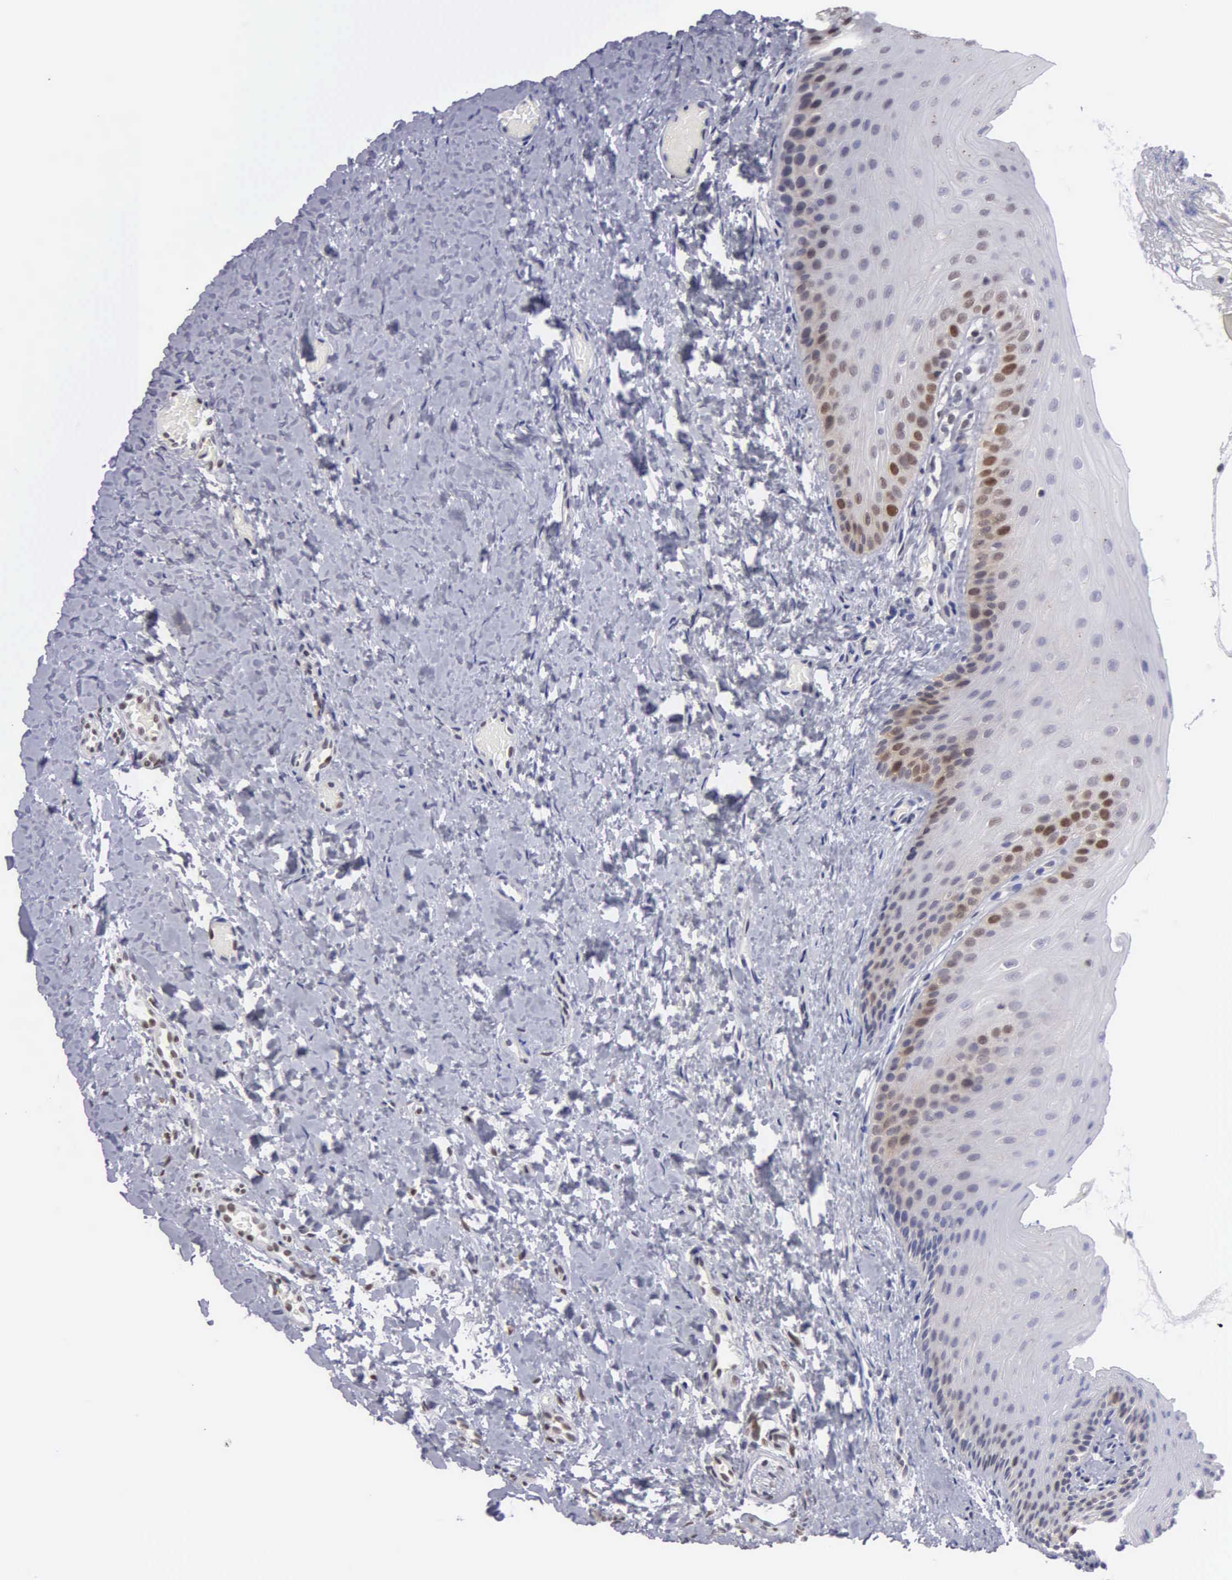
{"staining": {"intensity": "strong", "quantity": "25%-75%", "location": "nuclear"}, "tissue": "oral mucosa", "cell_type": "Squamous epithelial cells", "image_type": "normal", "snomed": [{"axis": "morphology", "description": "Normal tissue, NOS"}, {"axis": "topography", "description": "Oral tissue"}], "caption": "About 25%-75% of squamous epithelial cells in normal human oral mucosa display strong nuclear protein expression as visualized by brown immunohistochemical staining.", "gene": "UBR7", "patient": {"sex": "female", "age": 23}}